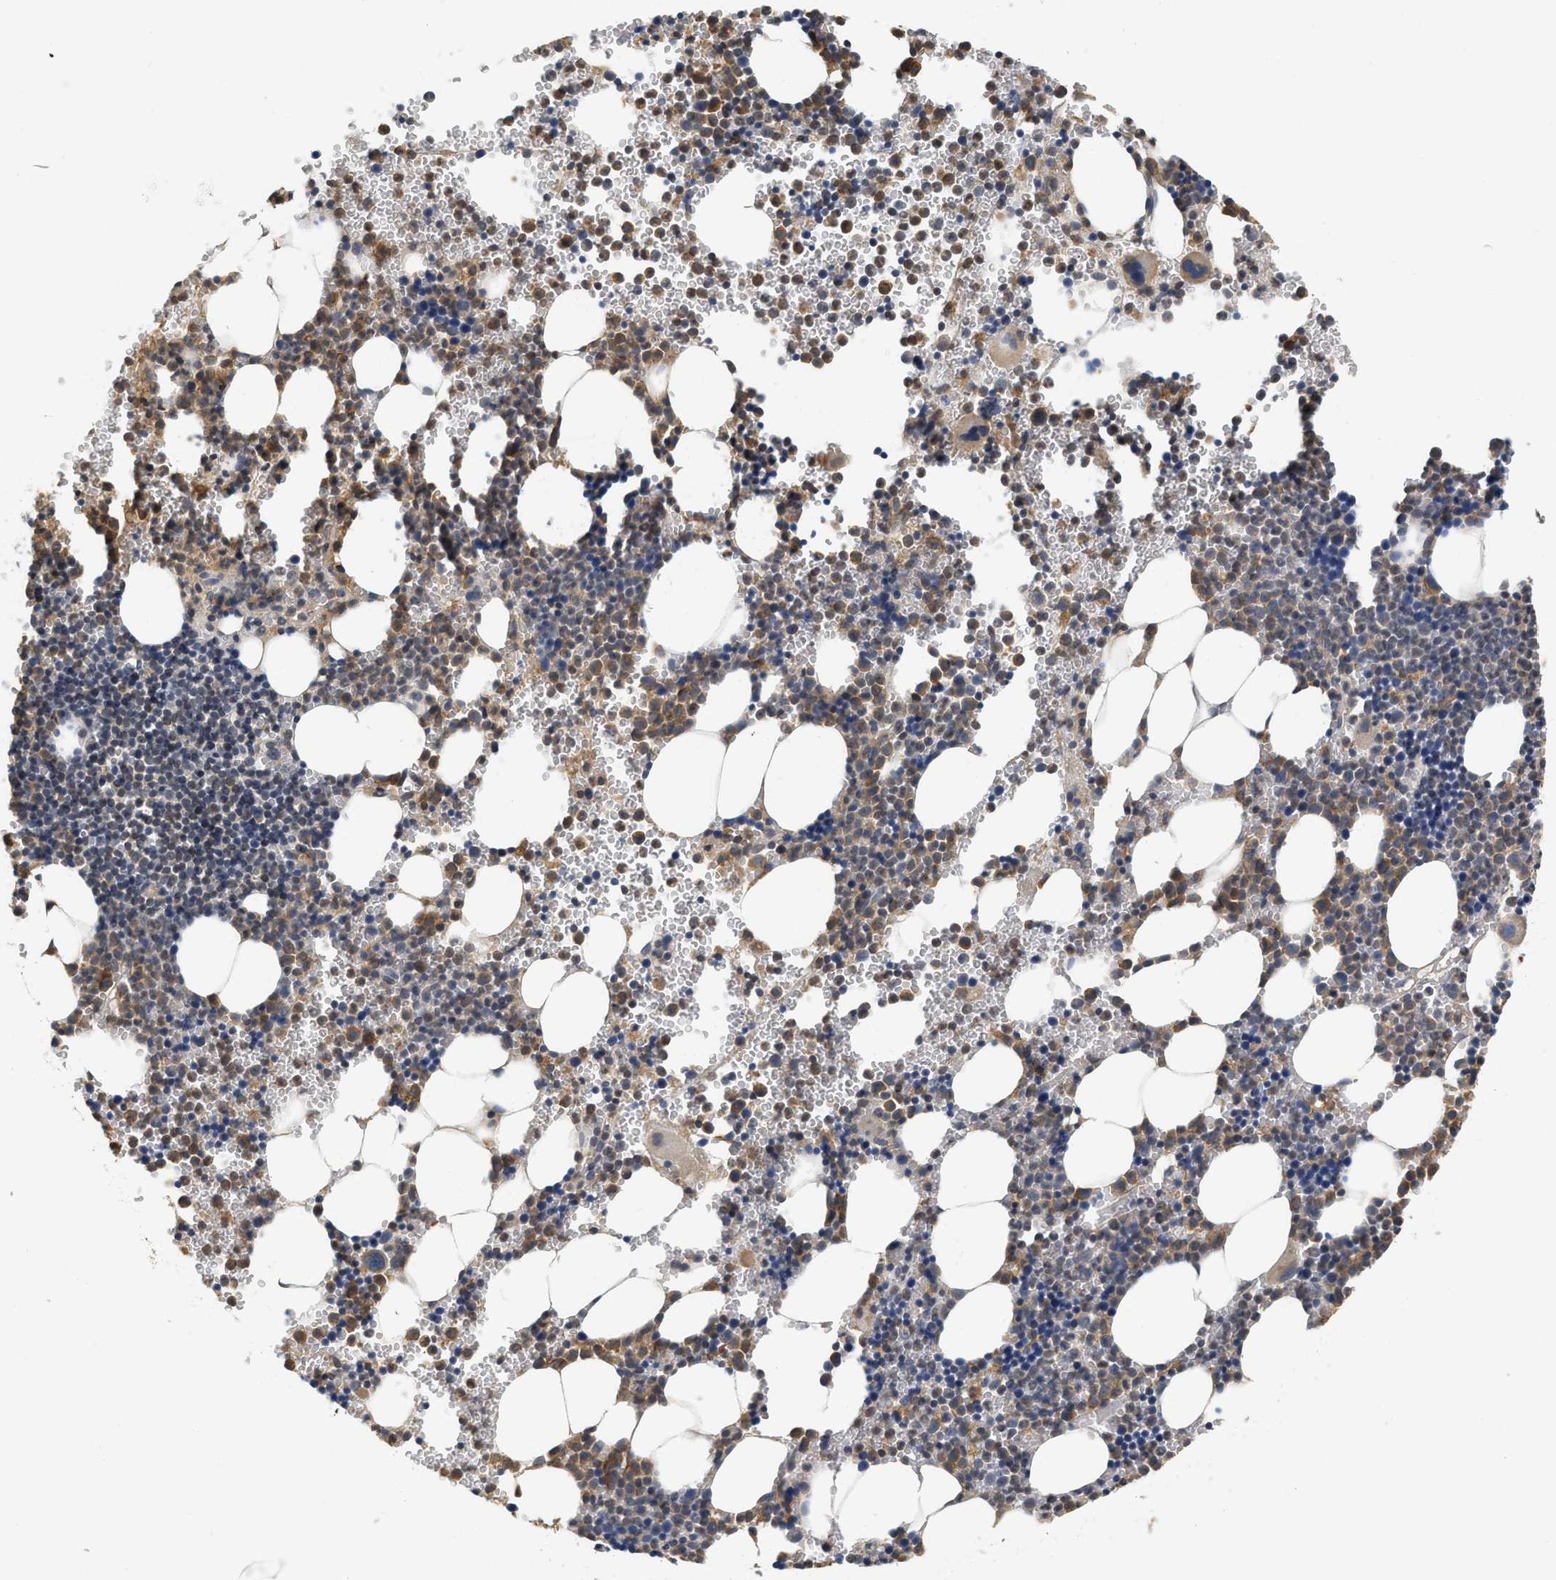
{"staining": {"intensity": "moderate", "quantity": ">75%", "location": "cytoplasmic/membranous"}, "tissue": "bone marrow", "cell_type": "Hematopoietic cells", "image_type": "normal", "snomed": [{"axis": "morphology", "description": "Normal tissue, NOS"}, {"axis": "morphology", "description": "Inflammation, NOS"}, {"axis": "topography", "description": "Bone marrow"}], "caption": "Immunohistochemistry (IHC) image of benign human bone marrow stained for a protein (brown), which demonstrates medium levels of moderate cytoplasmic/membranous positivity in approximately >75% of hematopoietic cells.", "gene": "BCAP31", "patient": {"sex": "male", "age": 22}}